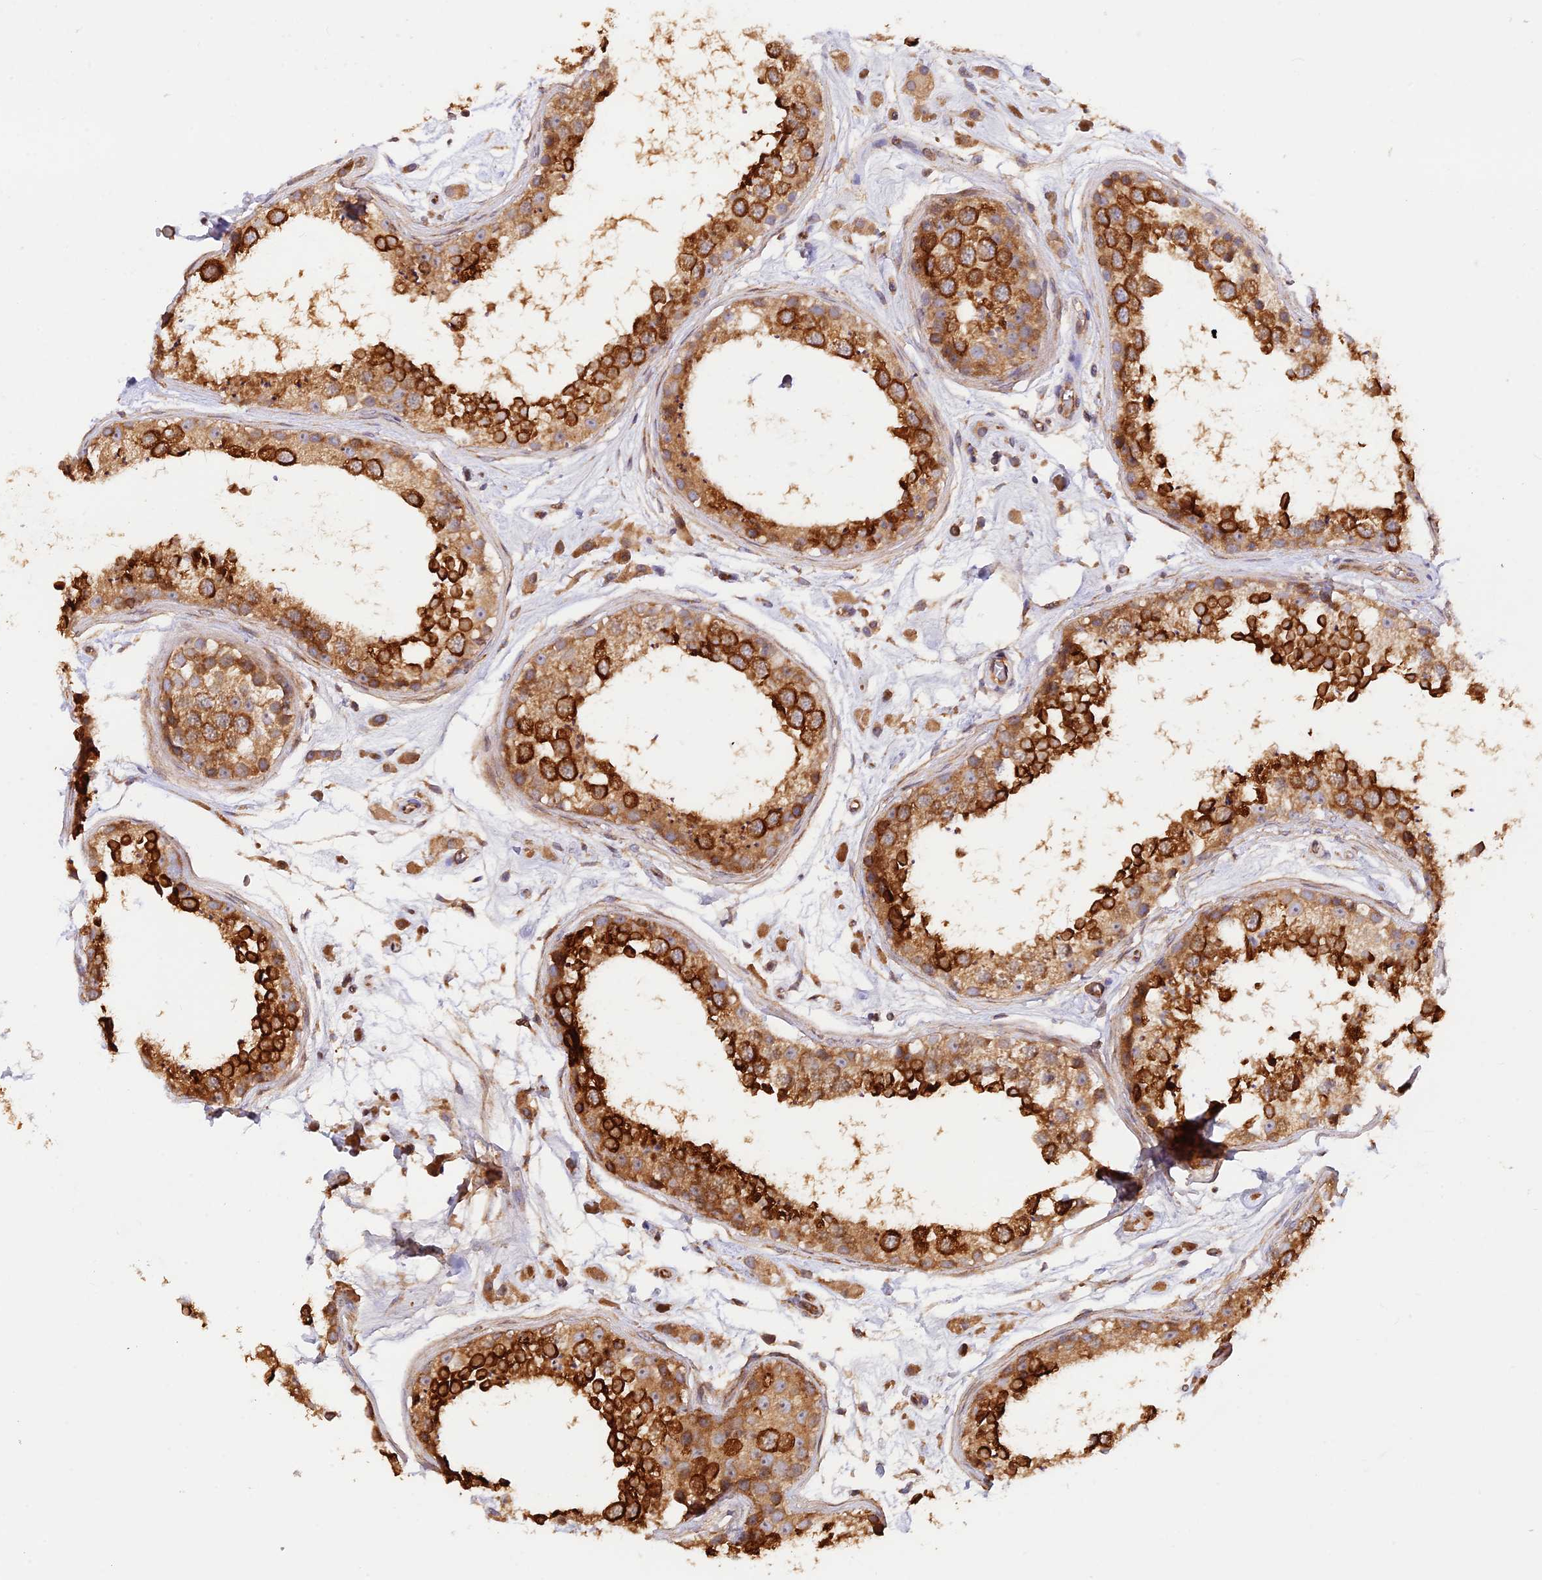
{"staining": {"intensity": "strong", "quantity": ">75%", "location": "cytoplasmic/membranous"}, "tissue": "testis", "cell_type": "Cells in seminiferous ducts", "image_type": "normal", "snomed": [{"axis": "morphology", "description": "Normal tissue, NOS"}, {"axis": "topography", "description": "Testis"}], "caption": "The micrograph exhibits immunohistochemical staining of unremarkable testis. There is strong cytoplasmic/membranous expression is seen in approximately >75% of cells in seminiferous ducts.", "gene": "RPL5", "patient": {"sex": "male", "age": 25}}